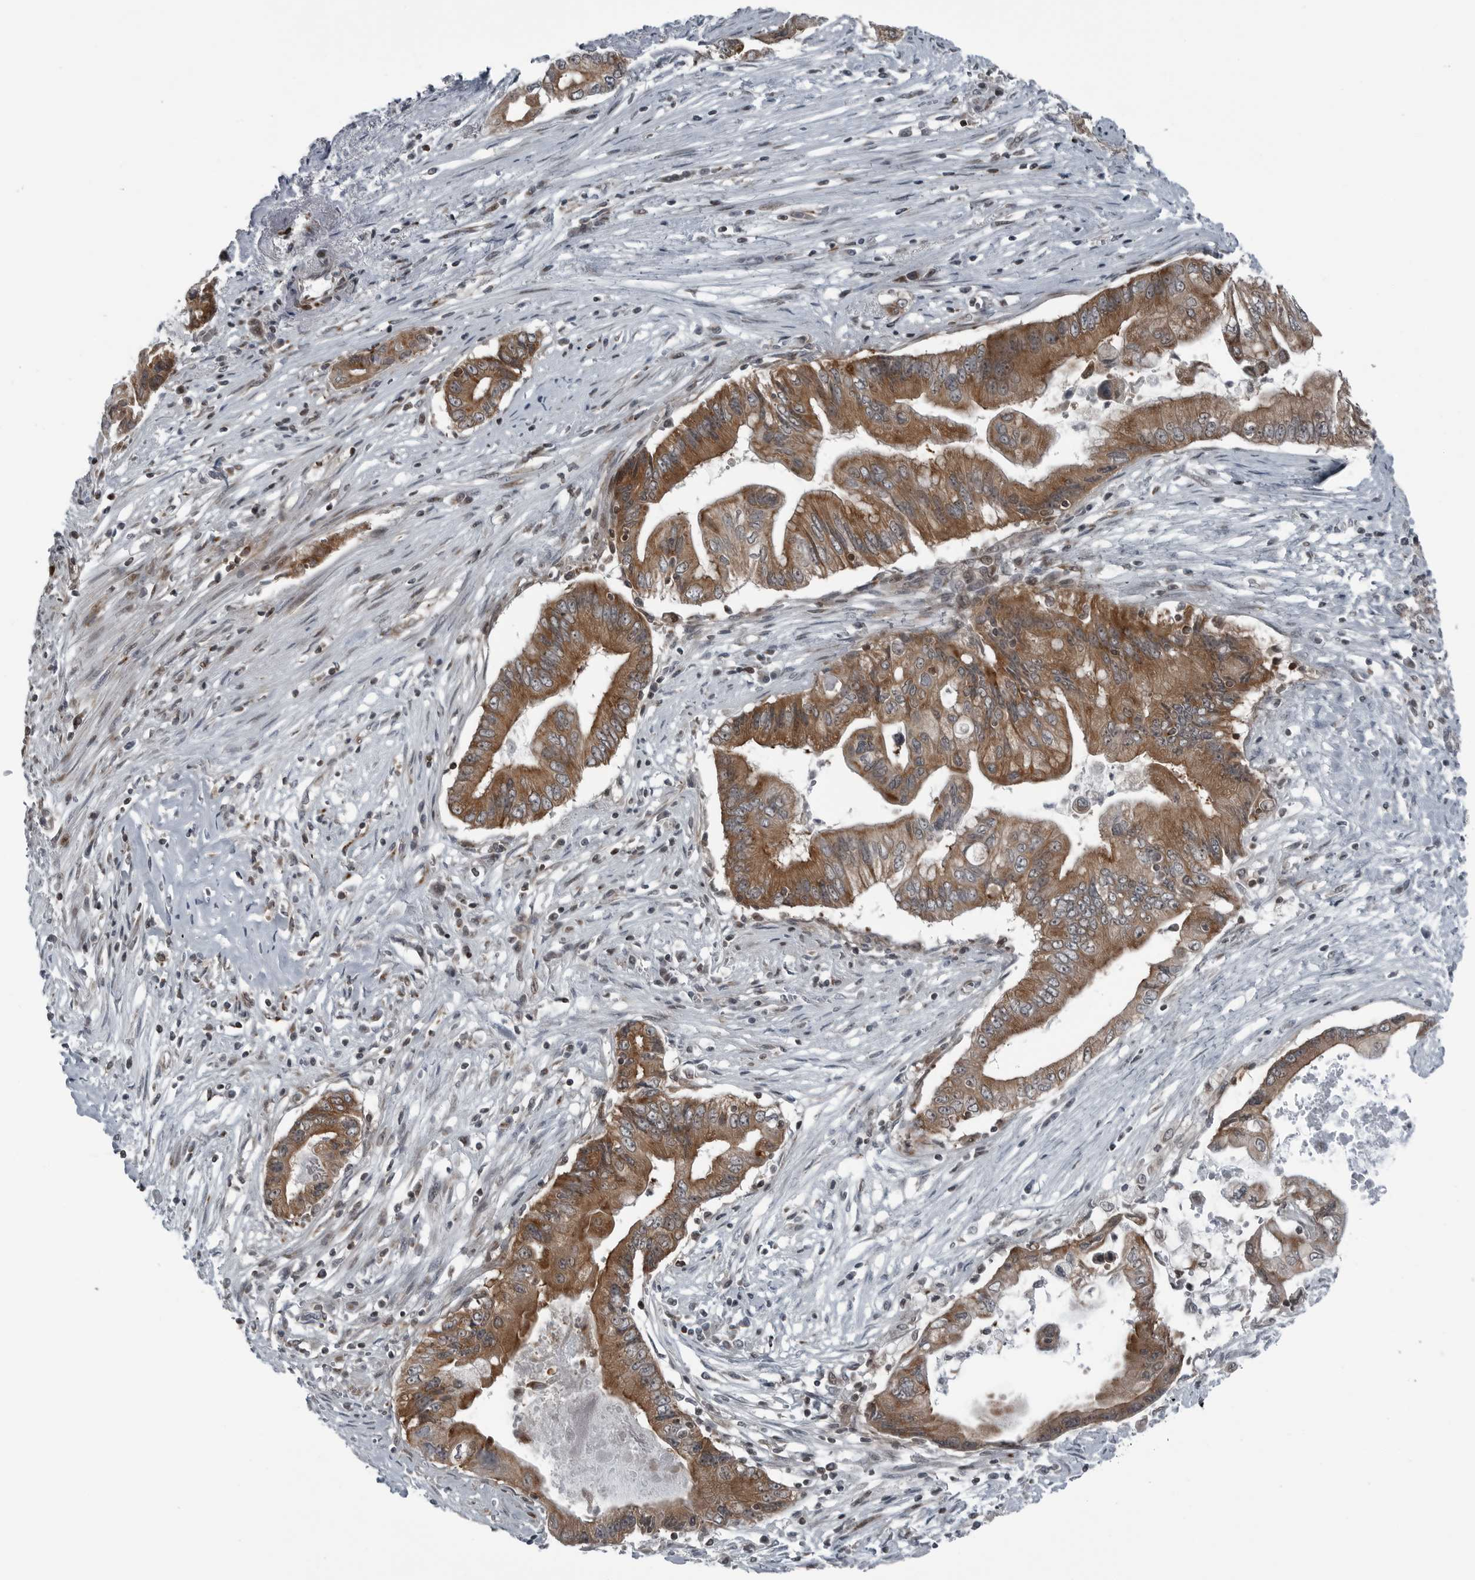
{"staining": {"intensity": "moderate", "quantity": ">75%", "location": "cytoplasmic/membranous"}, "tissue": "pancreatic cancer", "cell_type": "Tumor cells", "image_type": "cancer", "snomed": [{"axis": "morphology", "description": "Adenocarcinoma, NOS"}, {"axis": "topography", "description": "Pancreas"}], "caption": "Adenocarcinoma (pancreatic) stained for a protein (brown) shows moderate cytoplasmic/membranous positive expression in about >75% of tumor cells.", "gene": "GAK", "patient": {"sex": "male", "age": 78}}